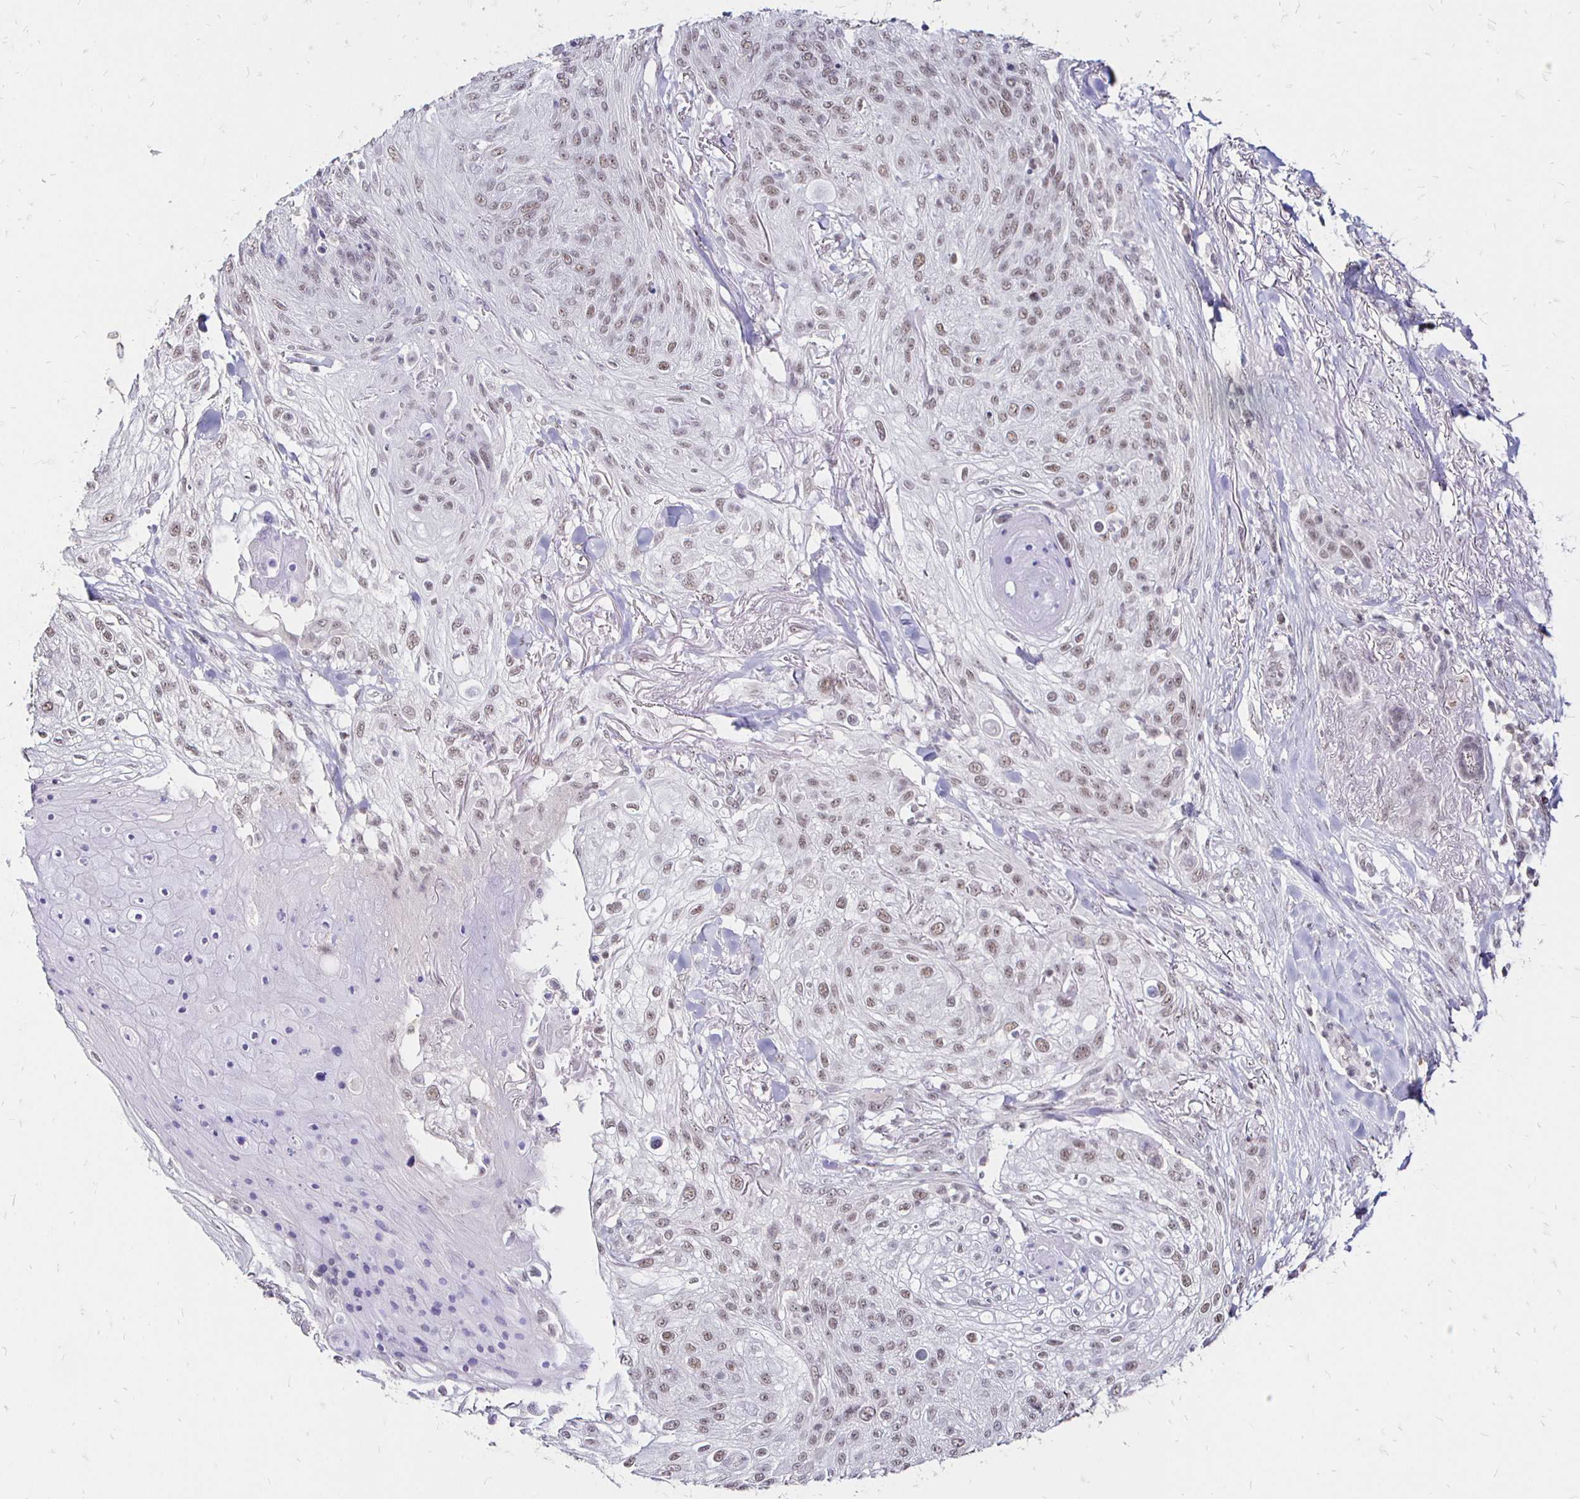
{"staining": {"intensity": "weak", "quantity": ">75%", "location": "nuclear"}, "tissue": "skin cancer", "cell_type": "Tumor cells", "image_type": "cancer", "snomed": [{"axis": "morphology", "description": "Squamous cell carcinoma, NOS"}, {"axis": "topography", "description": "Skin"}], "caption": "Weak nuclear protein positivity is seen in approximately >75% of tumor cells in skin cancer (squamous cell carcinoma). Nuclei are stained in blue.", "gene": "SIN3A", "patient": {"sex": "female", "age": 87}}